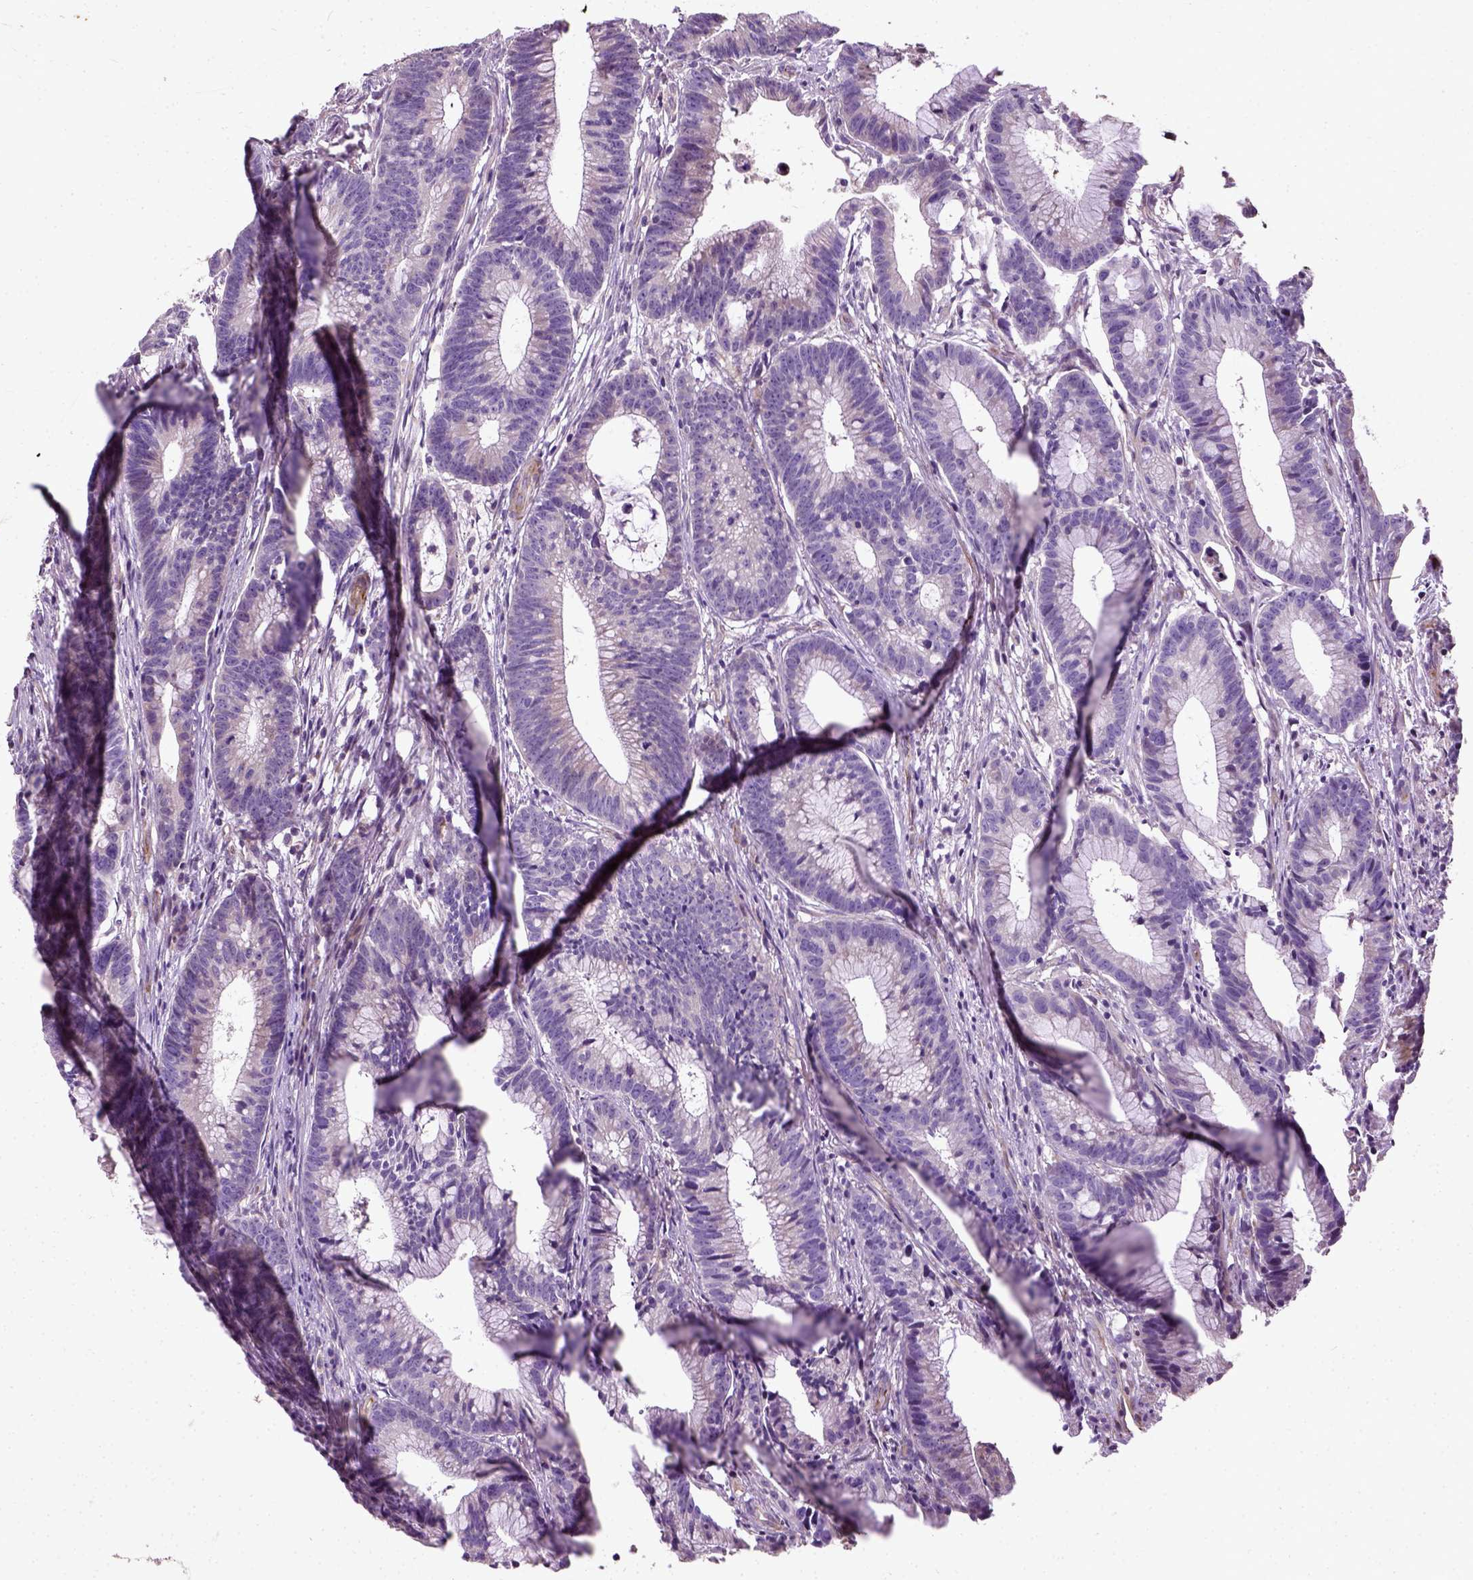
{"staining": {"intensity": "negative", "quantity": "none", "location": "none"}, "tissue": "colorectal cancer", "cell_type": "Tumor cells", "image_type": "cancer", "snomed": [{"axis": "morphology", "description": "Adenocarcinoma, NOS"}, {"axis": "topography", "description": "Colon"}], "caption": "High power microscopy image of an IHC photomicrograph of colorectal cancer (adenocarcinoma), revealing no significant expression in tumor cells.", "gene": "PKP3", "patient": {"sex": "female", "age": 78}}